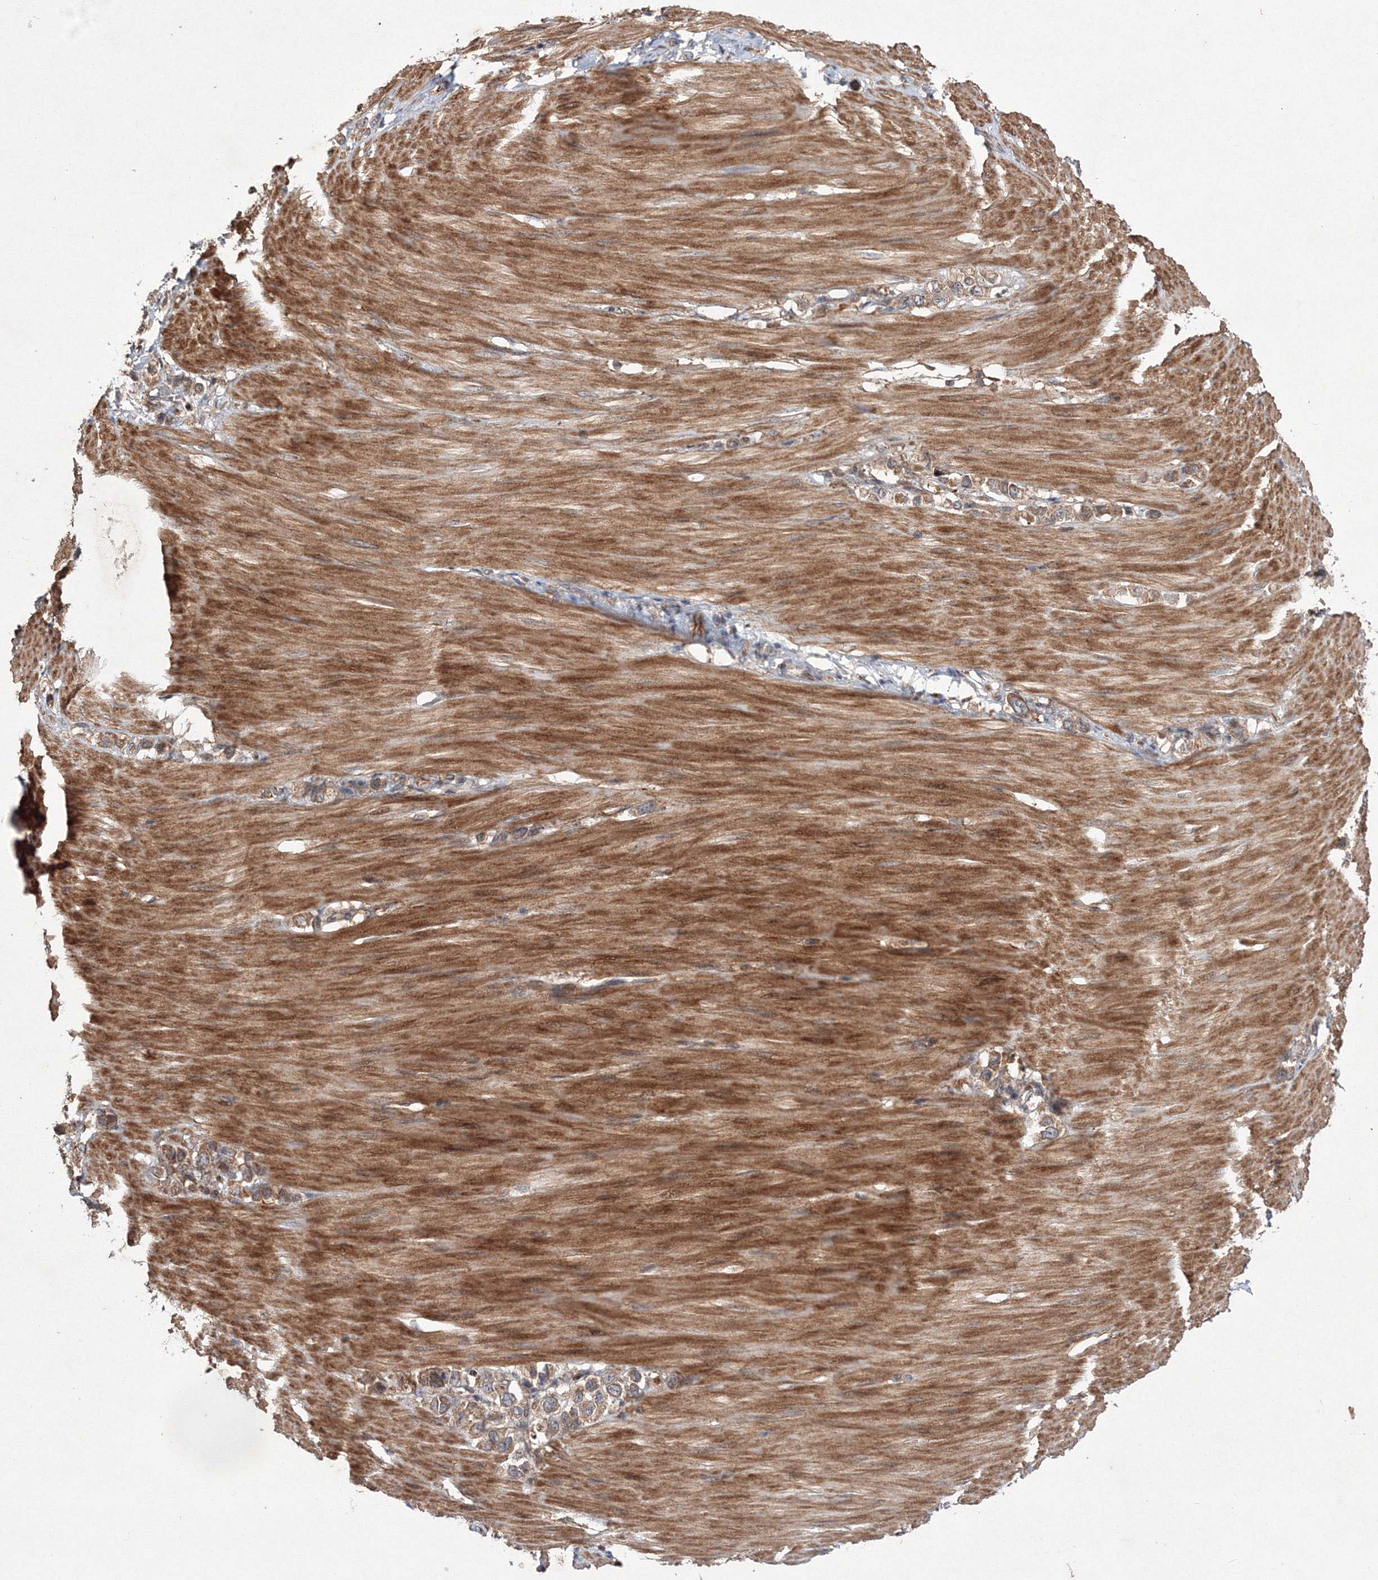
{"staining": {"intensity": "moderate", "quantity": ">75%", "location": "cytoplasmic/membranous"}, "tissue": "stomach cancer", "cell_type": "Tumor cells", "image_type": "cancer", "snomed": [{"axis": "morphology", "description": "Adenocarcinoma, NOS"}, {"axis": "topography", "description": "Stomach"}], "caption": "Immunohistochemistry micrograph of neoplastic tissue: human stomach cancer (adenocarcinoma) stained using immunohistochemistry (IHC) exhibits medium levels of moderate protein expression localized specifically in the cytoplasmic/membranous of tumor cells, appearing as a cytoplasmic/membranous brown color.", "gene": "RANBP3L", "patient": {"sex": "female", "age": 65}}